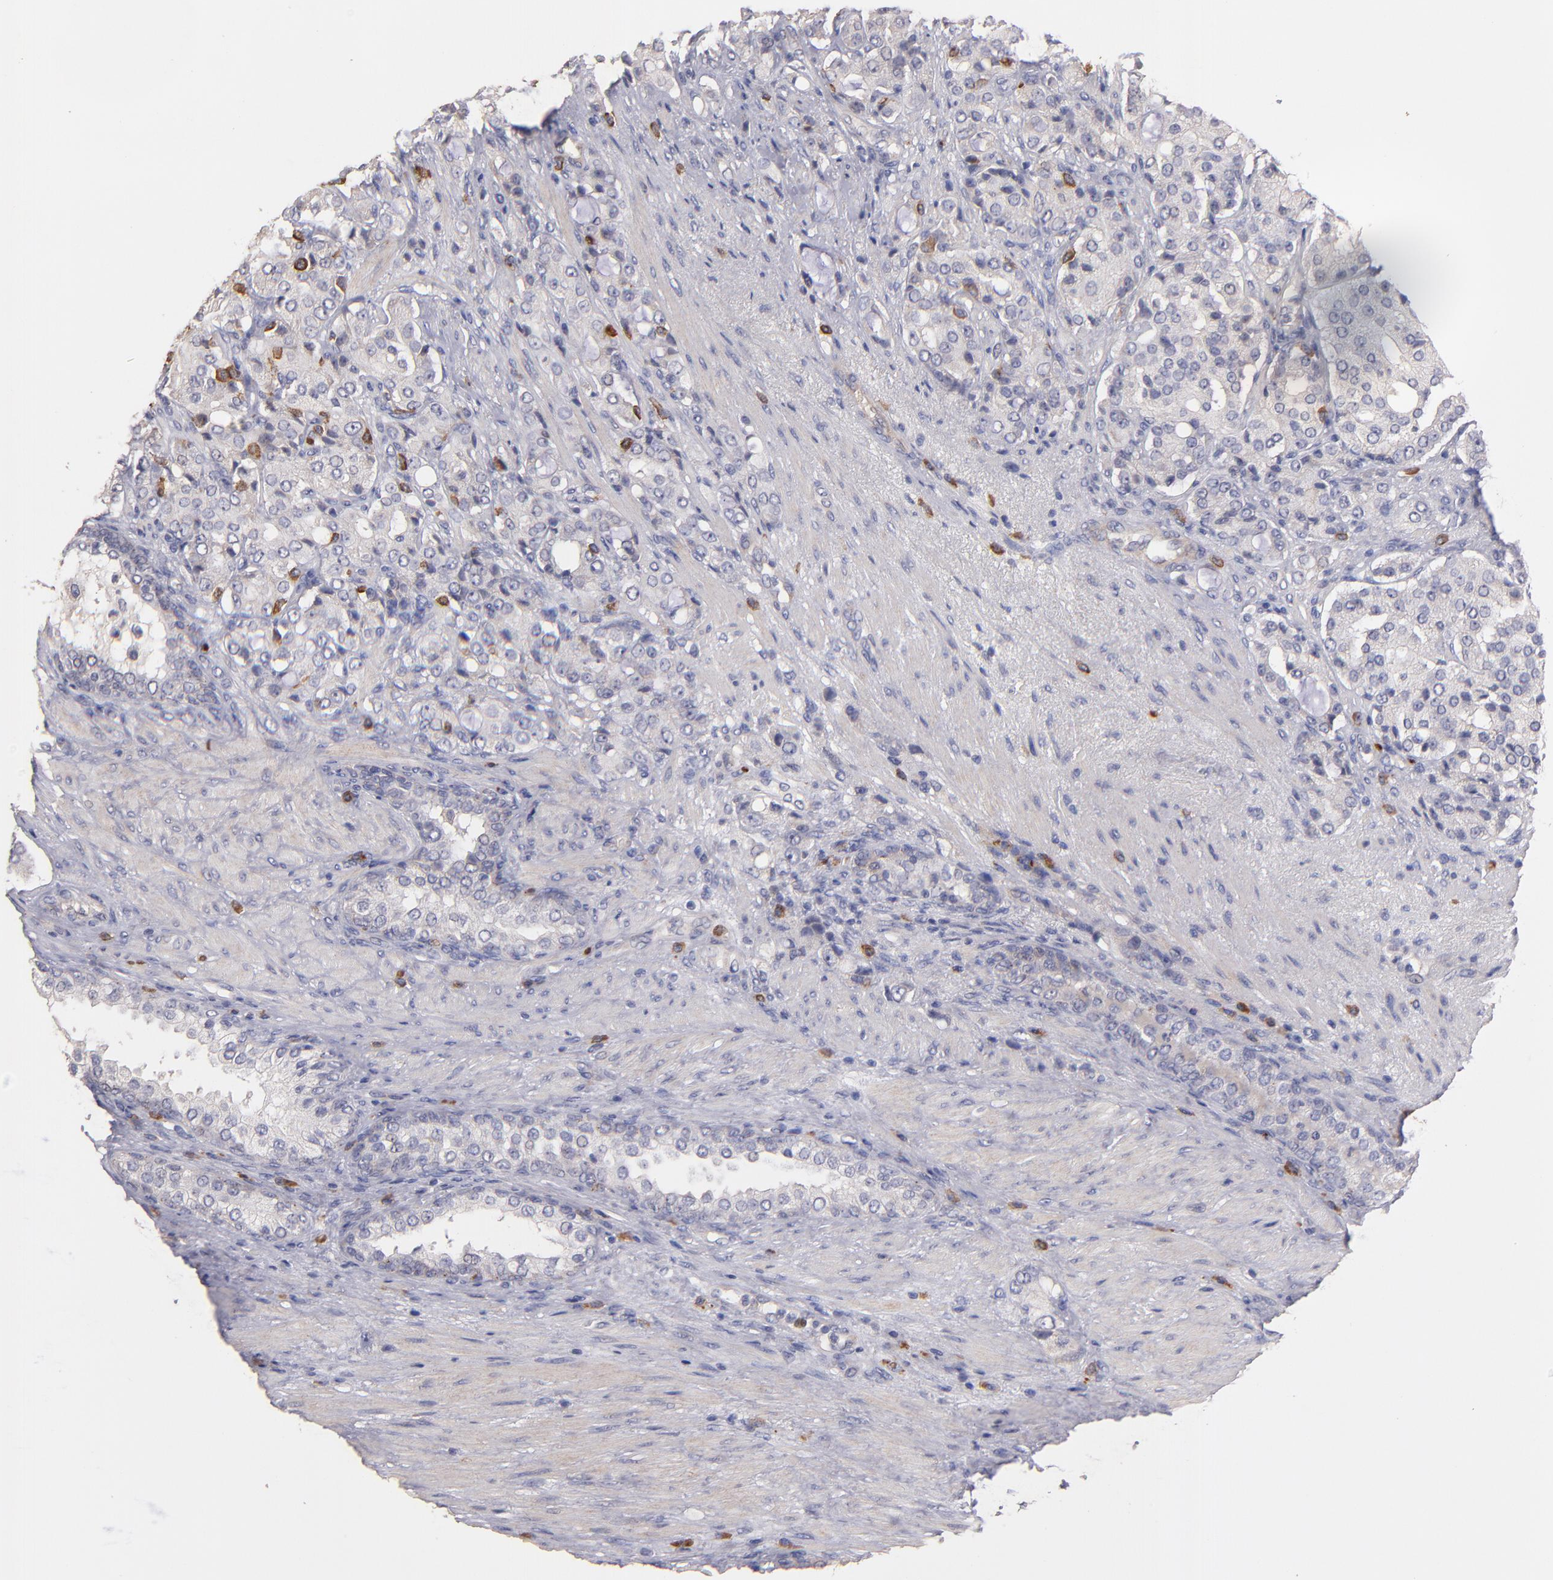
{"staining": {"intensity": "weak", "quantity": "<25%", "location": "cytoplasmic/membranous"}, "tissue": "prostate cancer", "cell_type": "Tumor cells", "image_type": "cancer", "snomed": [{"axis": "morphology", "description": "Adenocarcinoma, High grade"}, {"axis": "topography", "description": "Prostate"}], "caption": "IHC photomicrograph of neoplastic tissue: adenocarcinoma (high-grade) (prostate) stained with DAB displays no significant protein expression in tumor cells.", "gene": "MAGEE1", "patient": {"sex": "male", "age": 72}}